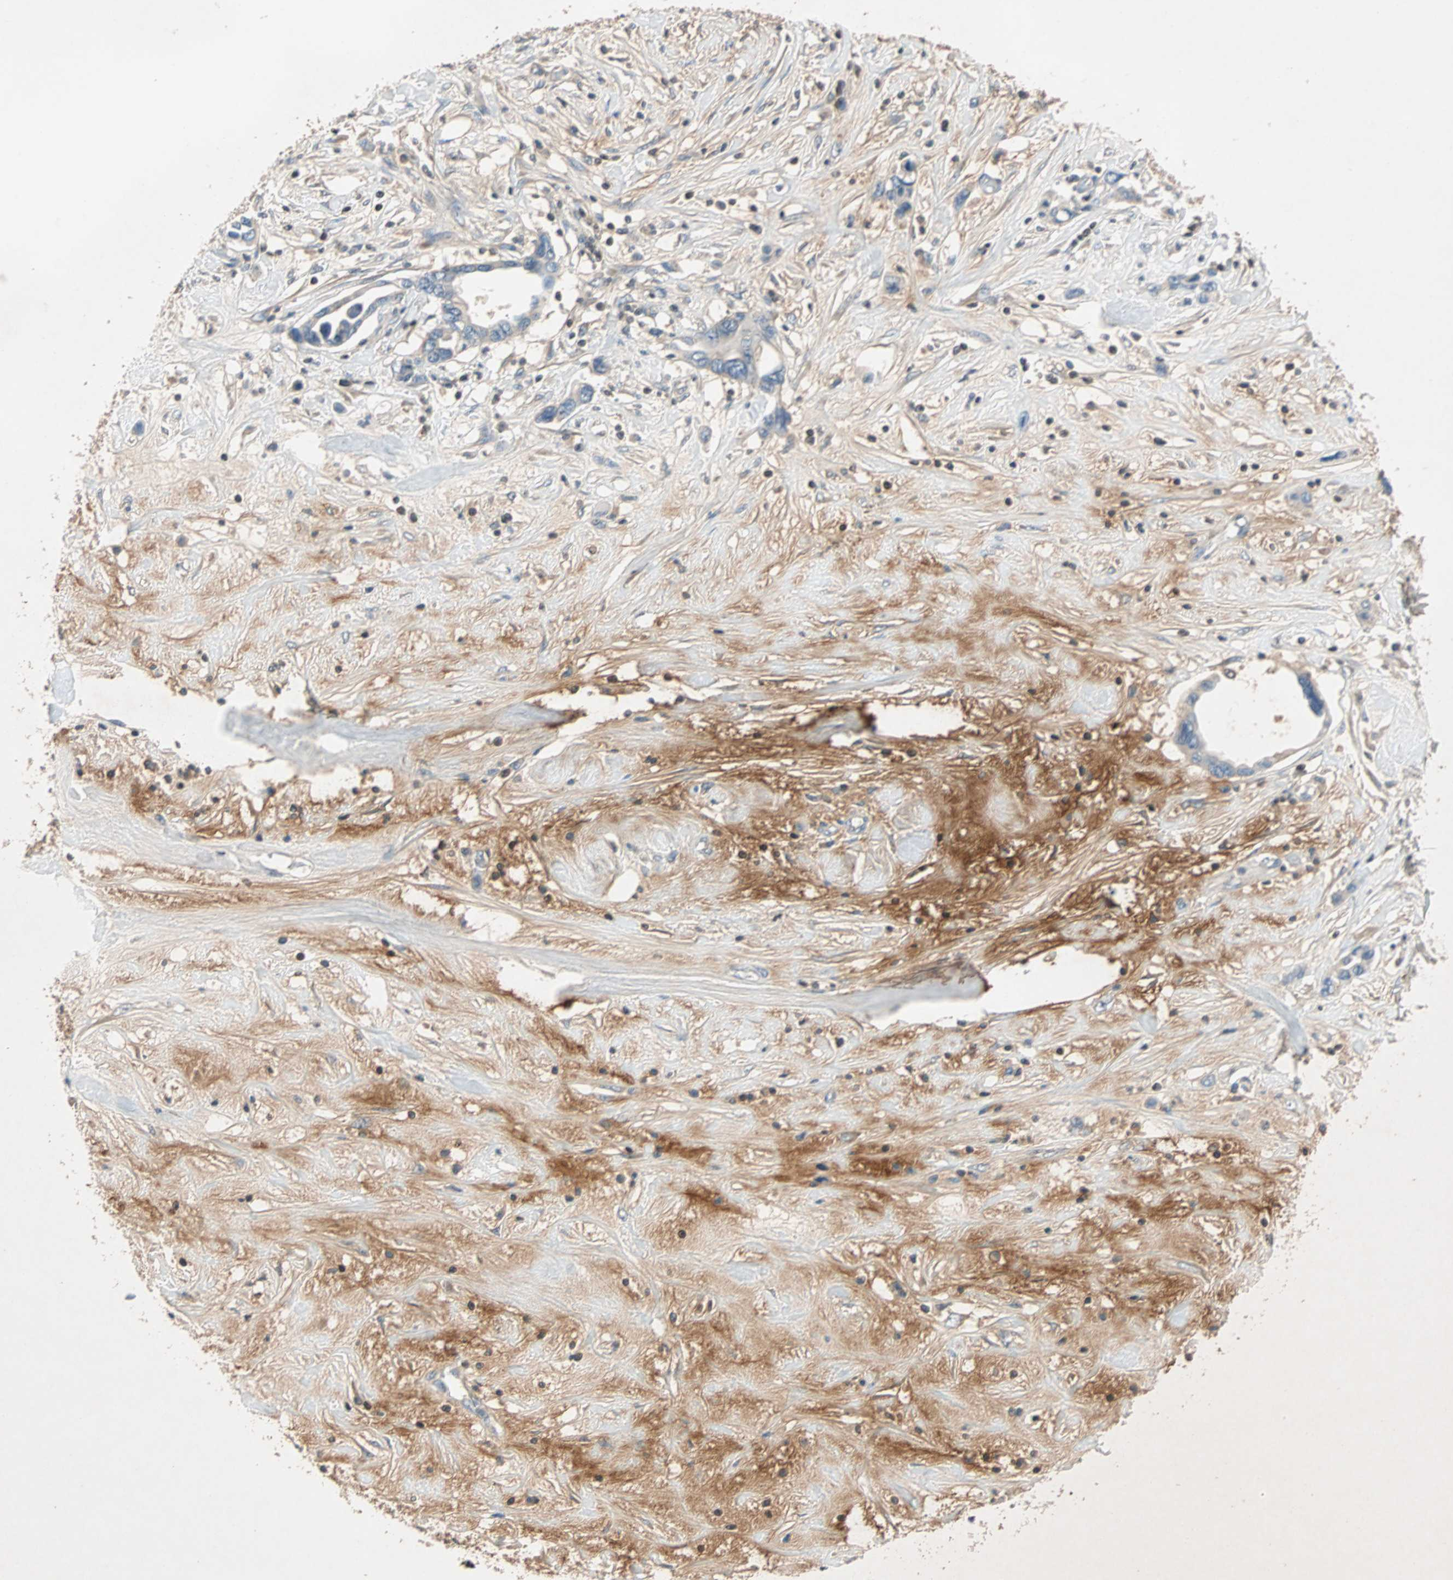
{"staining": {"intensity": "negative", "quantity": "none", "location": "none"}, "tissue": "pancreatic cancer", "cell_type": "Tumor cells", "image_type": "cancer", "snomed": [{"axis": "morphology", "description": "Adenocarcinoma, NOS"}, {"axis": "topography", "description": "Pancreas"}], "caption": "This is an IHC histopathology image of adenocarcinoma (pancreatic). There is no staining in tumor cells.", "gene": "MAP4K1", "patient": {"sex": "female", "age": 57}}